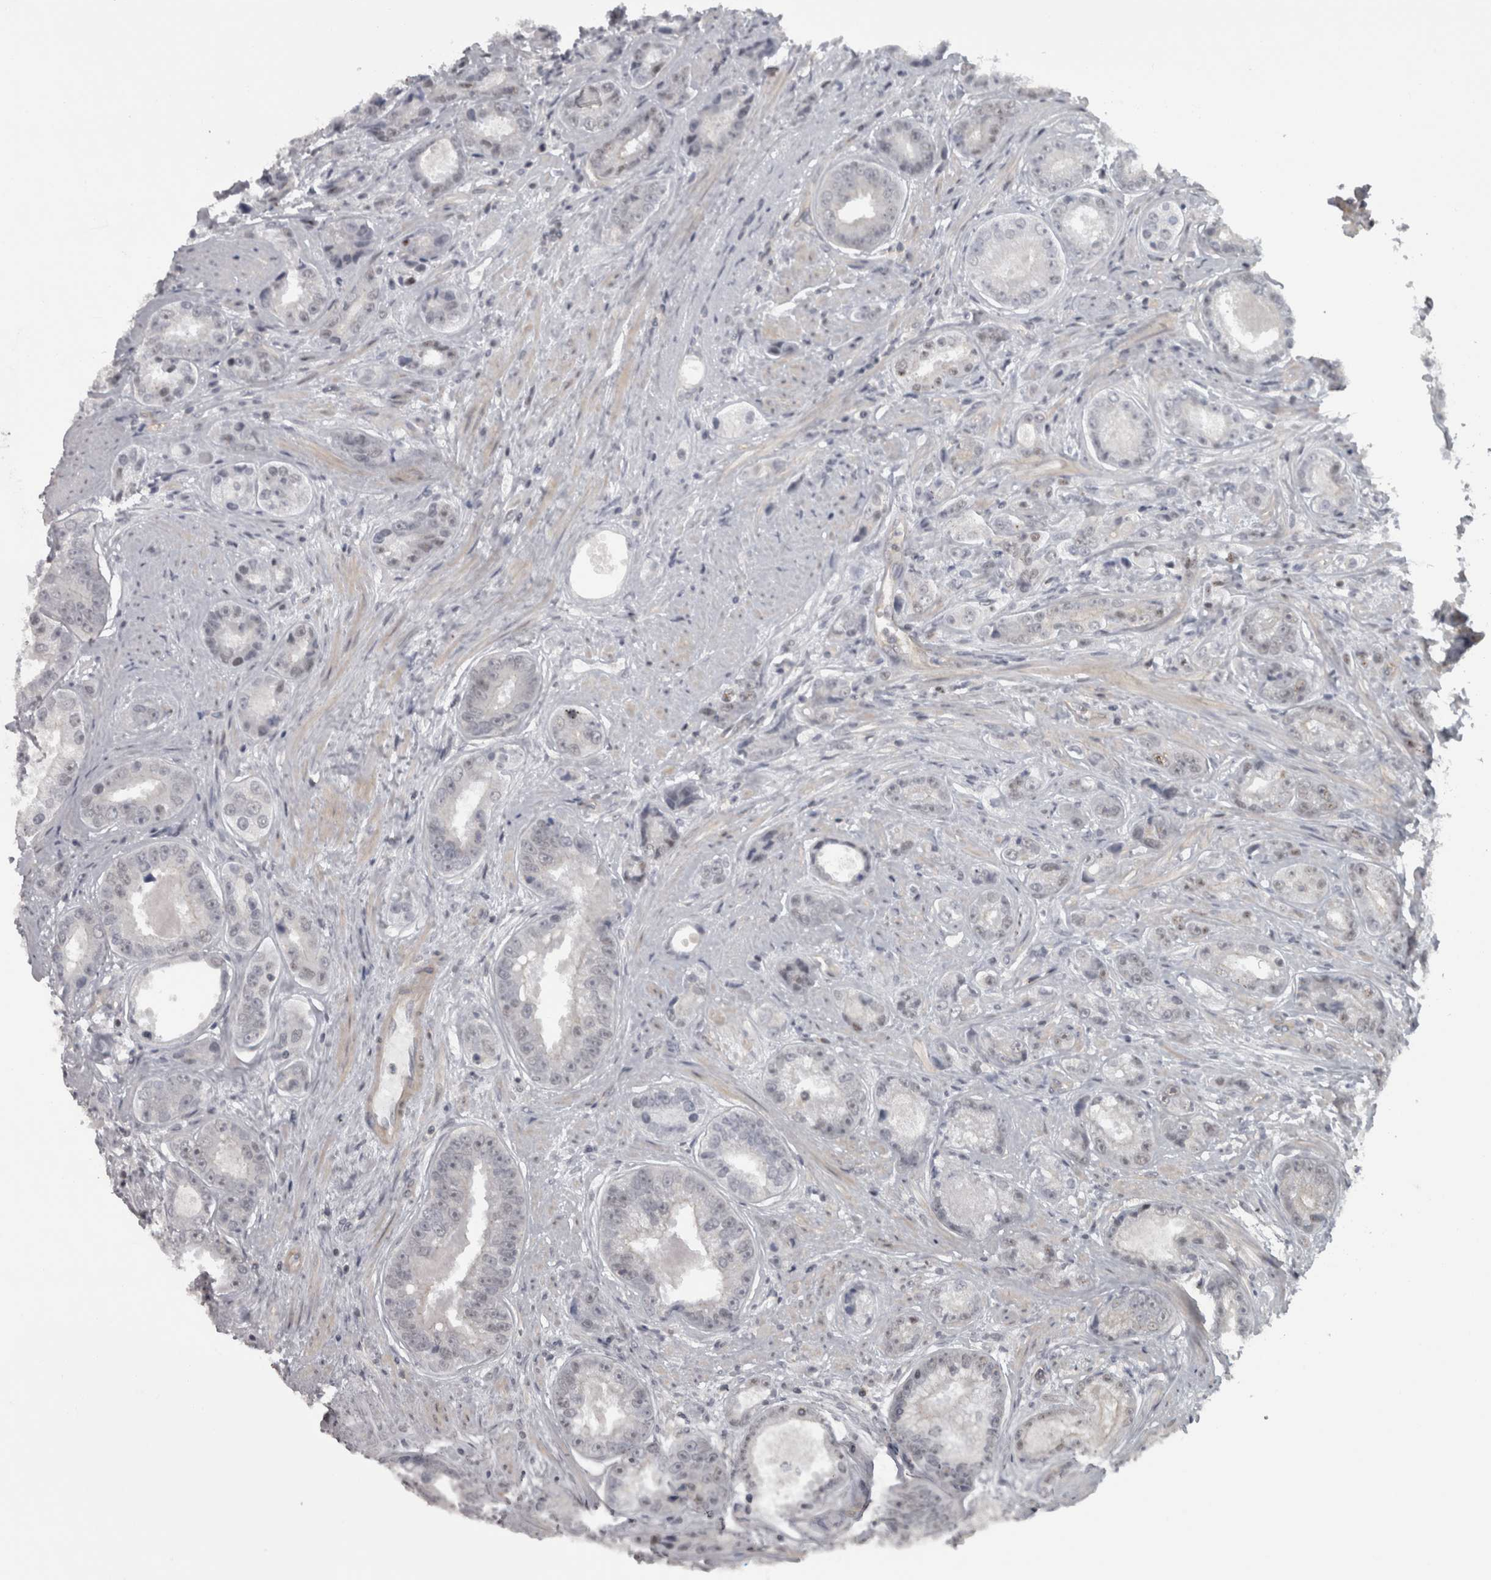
{"staining": {"intensity": "negative", "quantity": "none", "location": "none"}, "tissue": "prostate cancer", "cell_type": "Tumor cells", "image_type": "cancer", "snomed": [{"axis": "morphology", "description": "Adenocarcinoma, High grade"}, {"axis": "topography", "description": "Prostate"}], "caption": "Immunohistochemistry histopathology image of human prostate high-grade adenocarcinoma stained for a protein (brown), which reveals no positivity in tumor cells.", "gene": "PPP1R12B", "patient": {"sex": "male", "age": 61}}